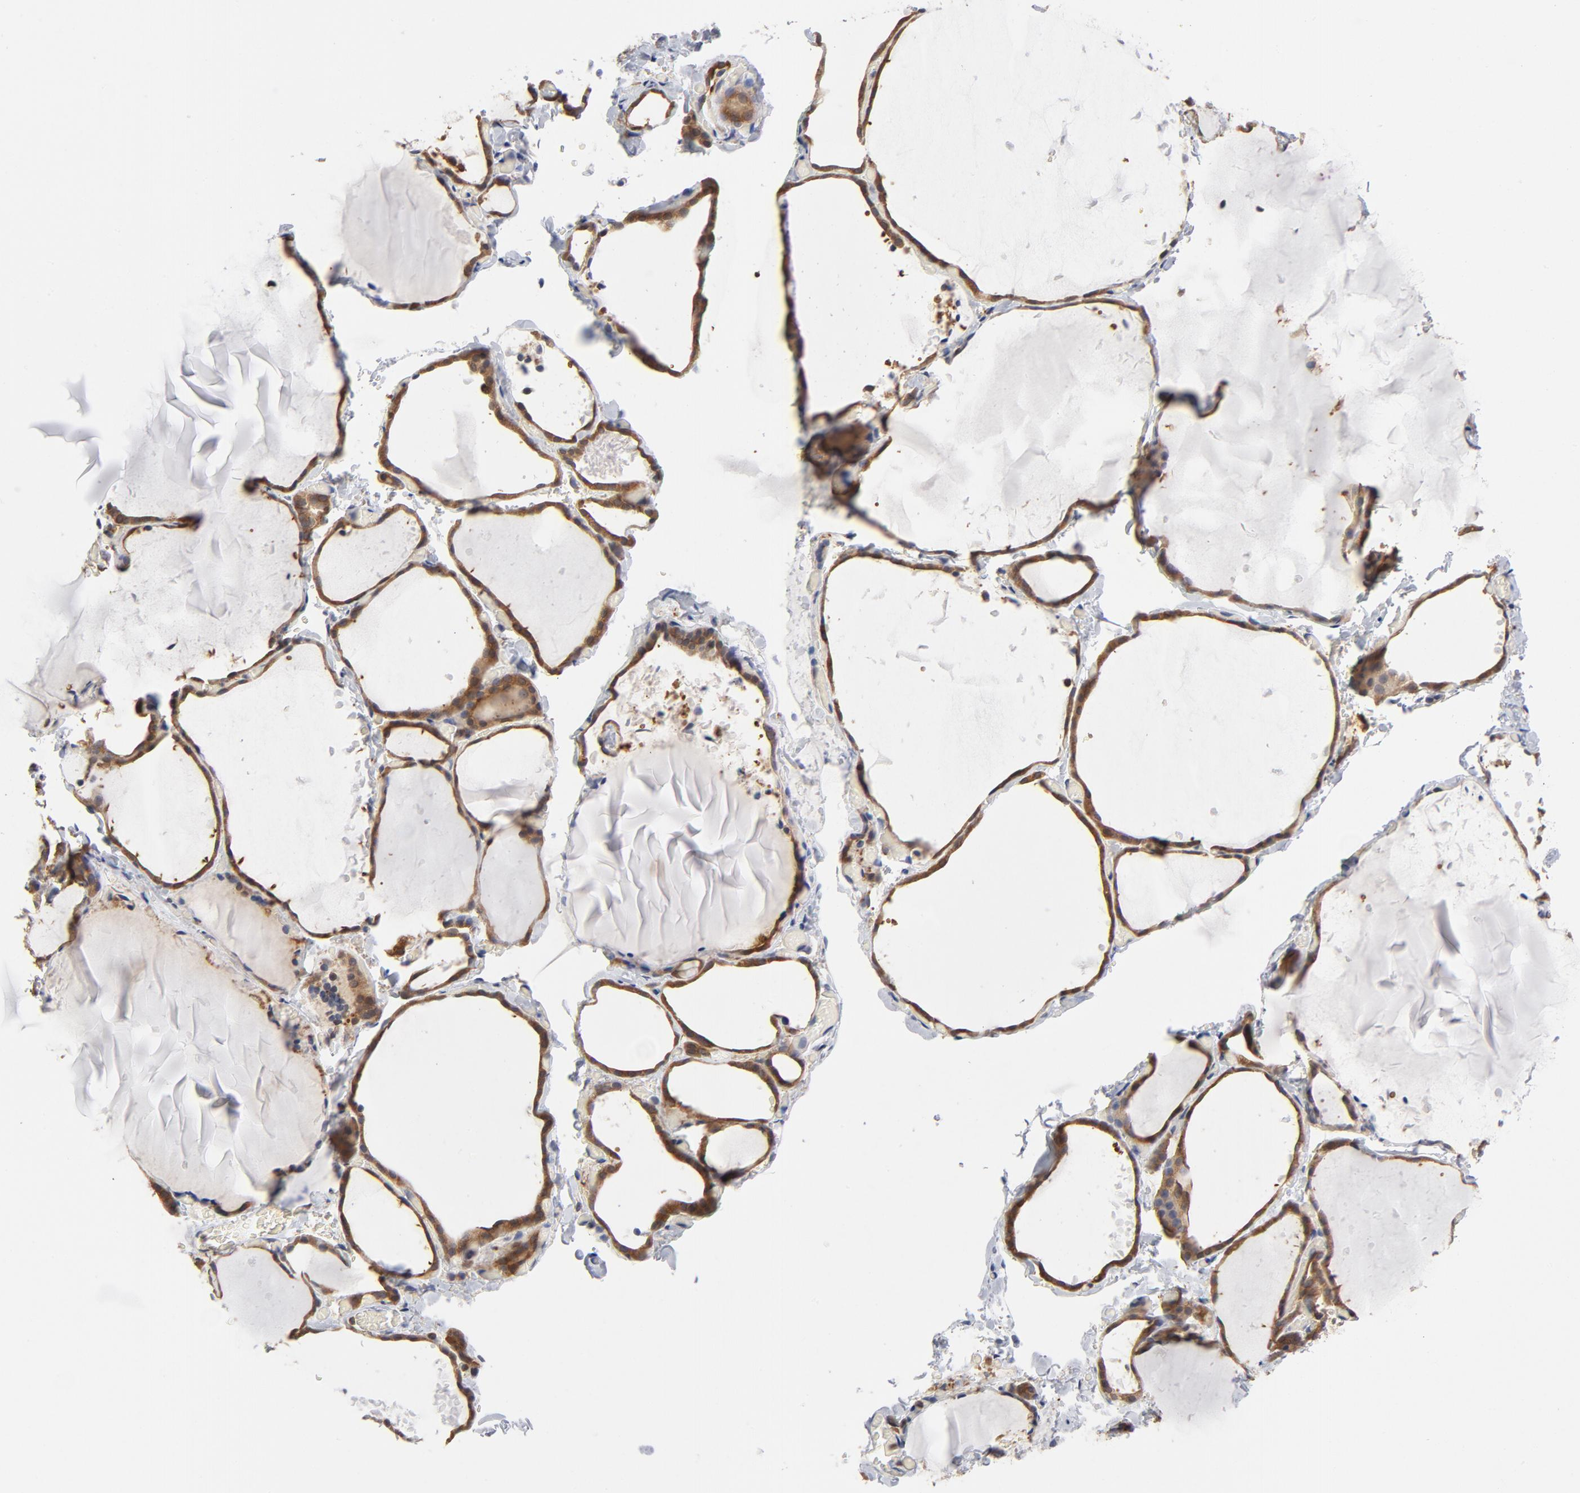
{"staining": {"intensity": "moderate", "quantity": ">75%", "location": "cytoplasmic/membranous"}, "tissue": "thyroid gland", "cell_type": "Glandular cells", "image_type": "normal", "snomed": [{"axis": "morphology", "description": "Normal tissue, NOS"}, {"axis": "topography", "description": "Thyroid gland"}], "caption": "Protein expression analysis of normal thyroid gland exhibits moderate cytoplasmic/membranous staining in about >75% of glandular cells. (brown staining indicates protein expression, while blue staining denotes nuclei).", "gene": "ASMTL", "patient": {"sex": "female", "age": 22}}